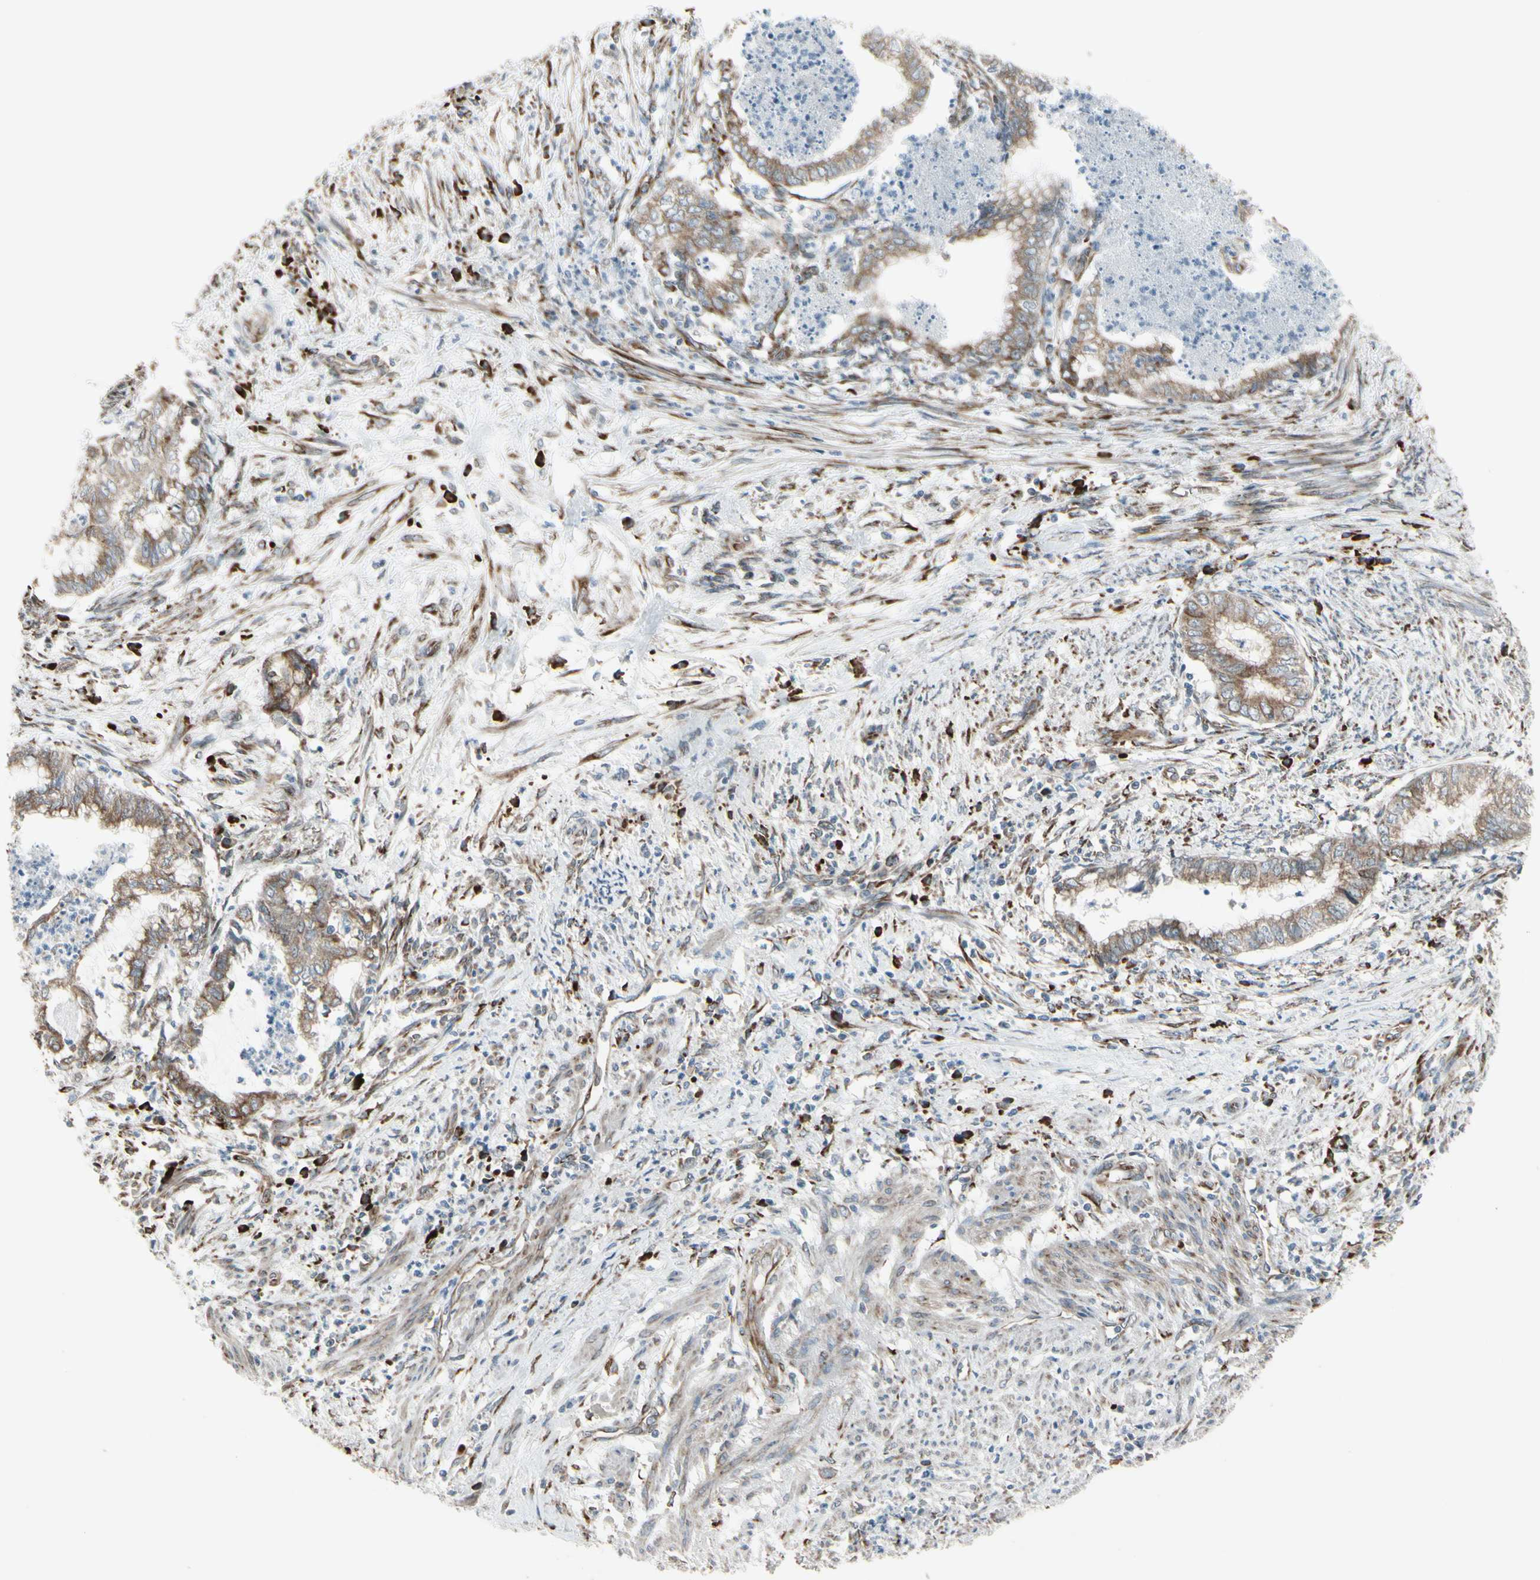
{"staining": {"intensity": "moderate", "quantity": ">75%", "location": "cytoplasmic/membranous"}, "tissue": "endometrial cancer", "cell_type": "Tumor cells", "image_type": "cancer", "snomed": [{"axis": "morphology", "description": "Necrosis, NOS"}, {"axis": "morphology", "description": "Adenocarcinoma, NOS"}, {"axis": "topography", "description": "Endometrium"}], "caption": "Endometrial cancer (adenocarcinoma) was stained to show a protein in brown. There is medium levels of moderate cytoplasmic/membranous staining in approximately >75% of tumor cells.", "gene": "FNDC3A", "patient": {"sex": "female", "age": 79}}